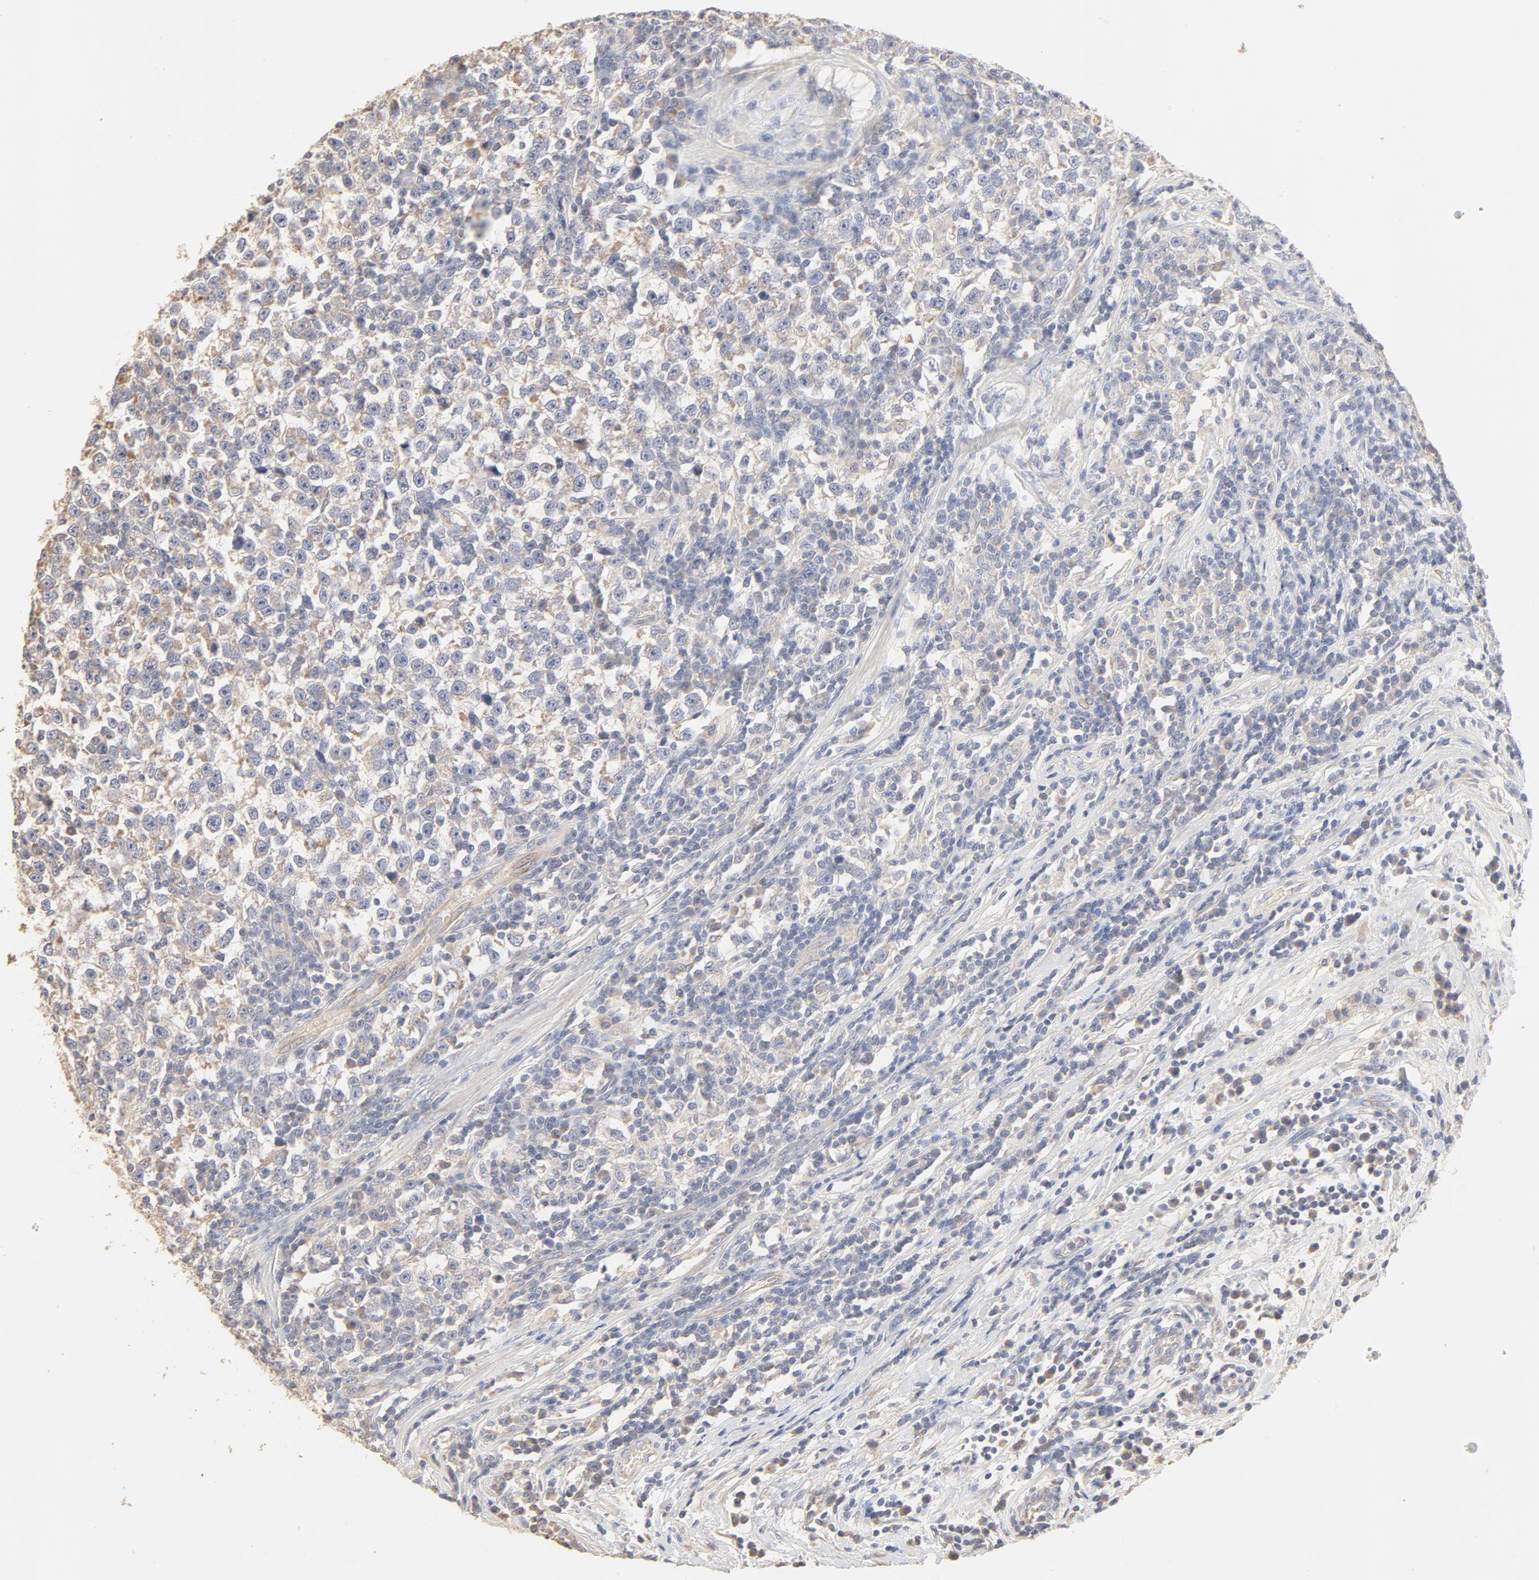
{"staining": {"intensity": "negative", "quantity": "none", "location": "none"}, "tissue": "testis cancer", "cell_type": "Tumor cells", "image_type": "cancer", "snomed": [{"axis": "morphology", "description": "Seminoma, NOS"}, {"axis": "topography", "description": "Testis"}], "caption": "This is an immunohistochemistry image of testis seminoma. There is no positivity in tumor cells.", "gene": "FCGBP", "patient": {"sex": "male", "age": 43}}